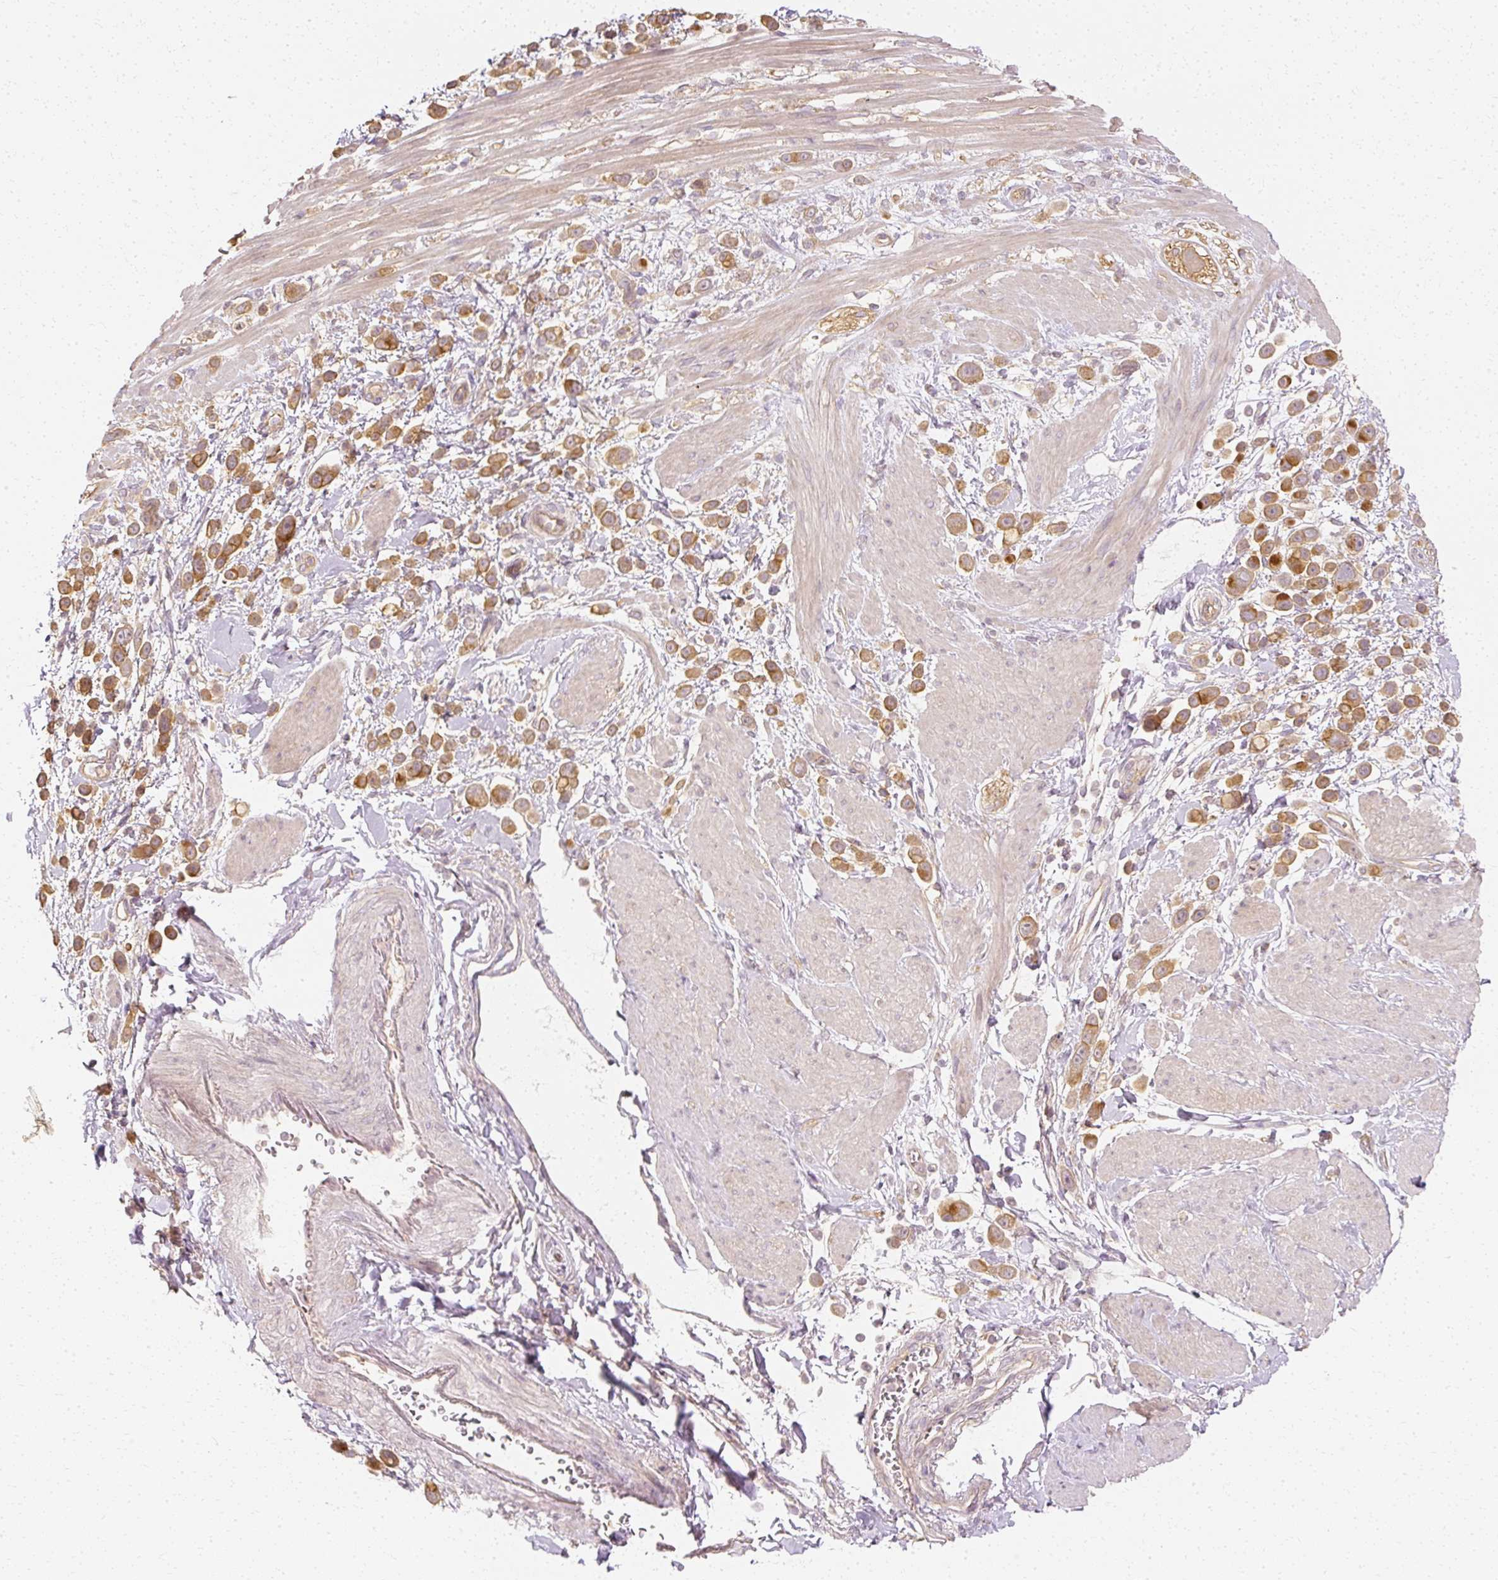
{"staining": {"intensity": "moderate", "quantity": ">75%", "location": "cytoplasmic/membranous"}, "tissue": "pancreatic cancer", "cell_type": "Tumor cells", "image_type": "cancer", "snomed": [{"axis": "morphology", "description": "Normal tissue, NOS"}, {"axis": "morphology", "description": "Adenocarcinoma, NOS"}, {"axis": "topography", "description": "Pancreas"}], "caption": "Brown immunohistochemical staining in human pancreatic adenocarcinoma exhibits moderate cytoplasmic/membranous positivity in approximately >75% of tumor cells.", "gene": "GNAQ", "patient": {"sex": "female", "age": 64}}